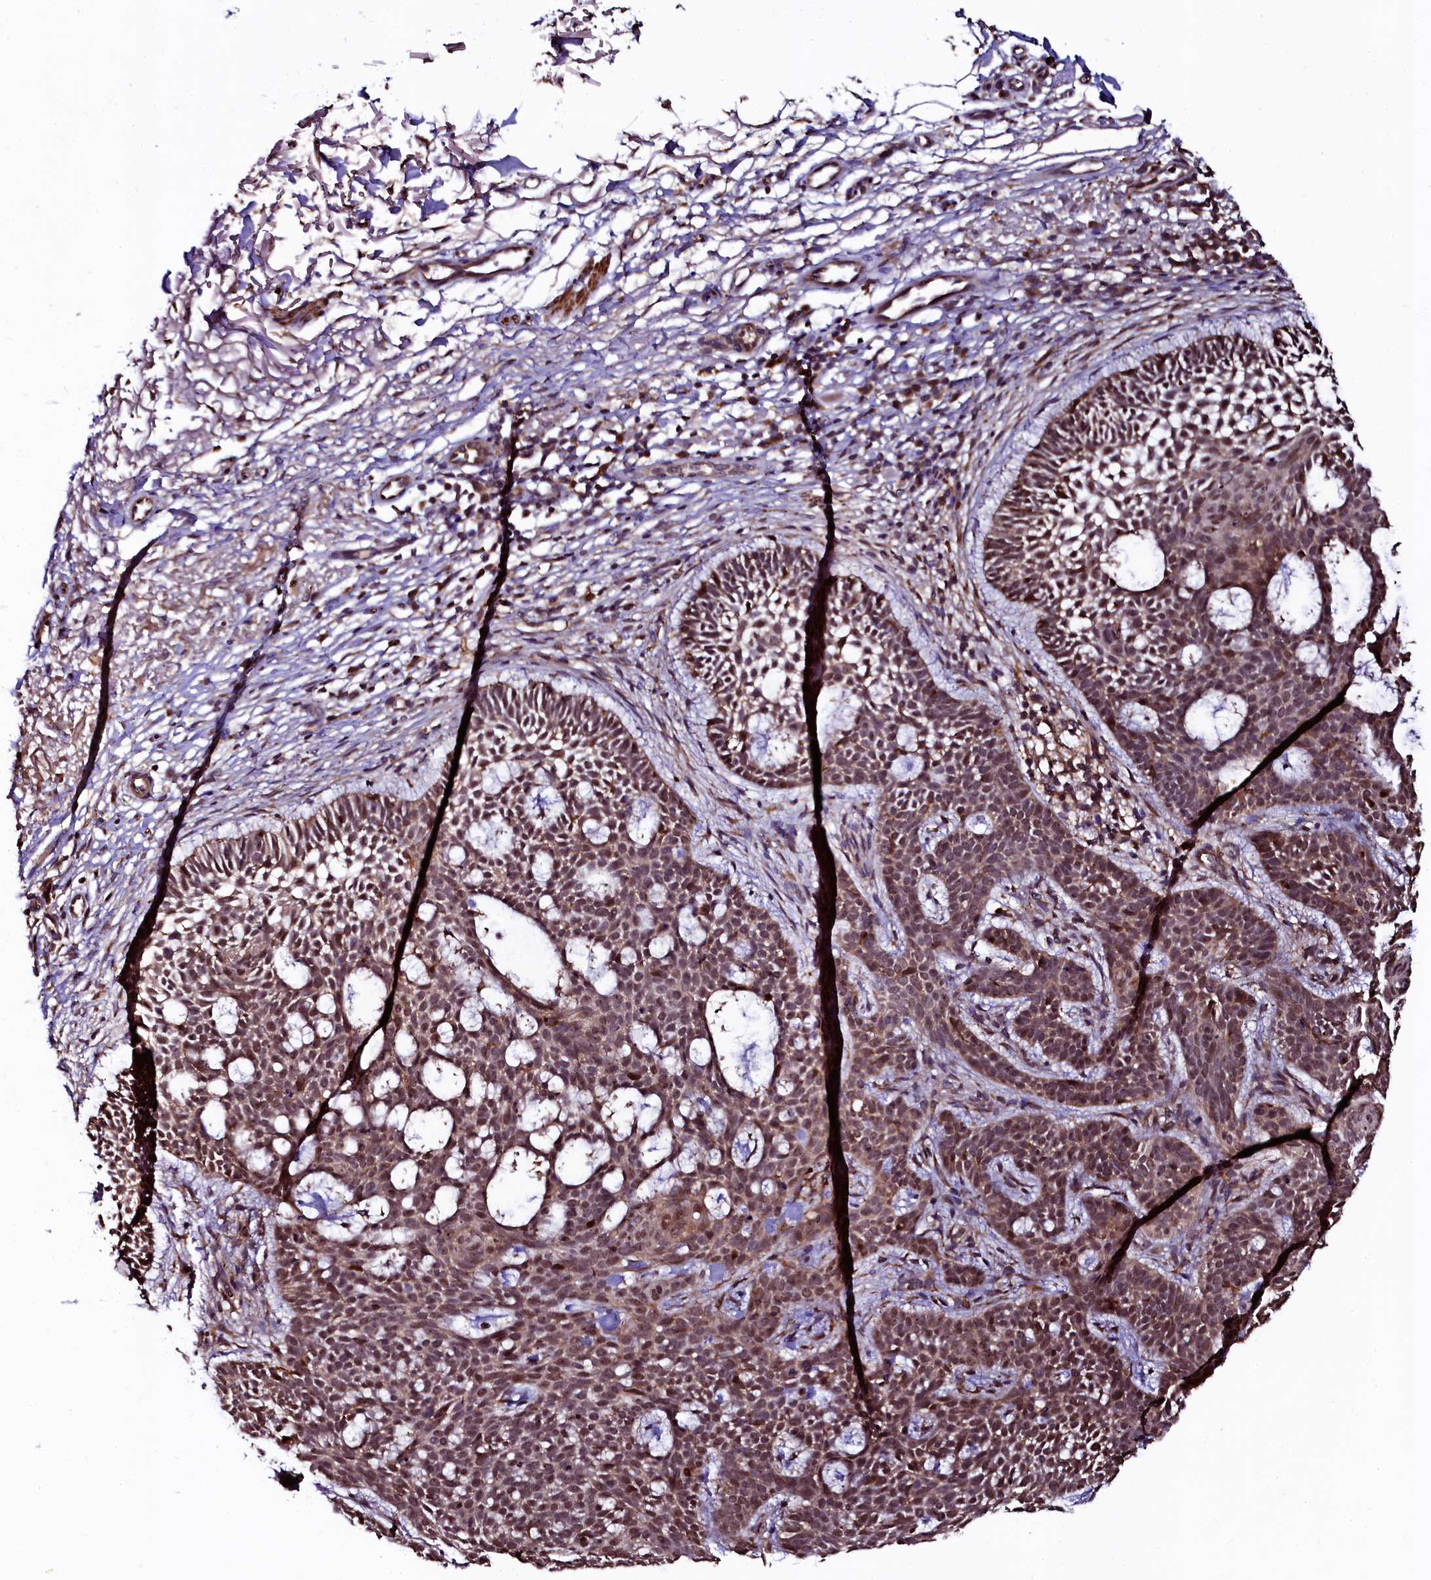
{"staining": {"intensity": "moderate", "quantity": ">75%", "location": "nuclear"}, "tissue": "skin cancer", "cell_type": "Tumor cells", "image_type": "cancer", "snomed": [{"axis": "morphology", "description": "Basal cell carcinoma"}, {"axis": "topography", "description": "Skin"}], "caption": "Protein analysis of skin cancer (basal cell carcinoma) tissue displays moderate nuclear positivity in approximately >75% of tumor cells.", "gene": "N4BP1", "patient": {"sex": "male", "age": 85}}